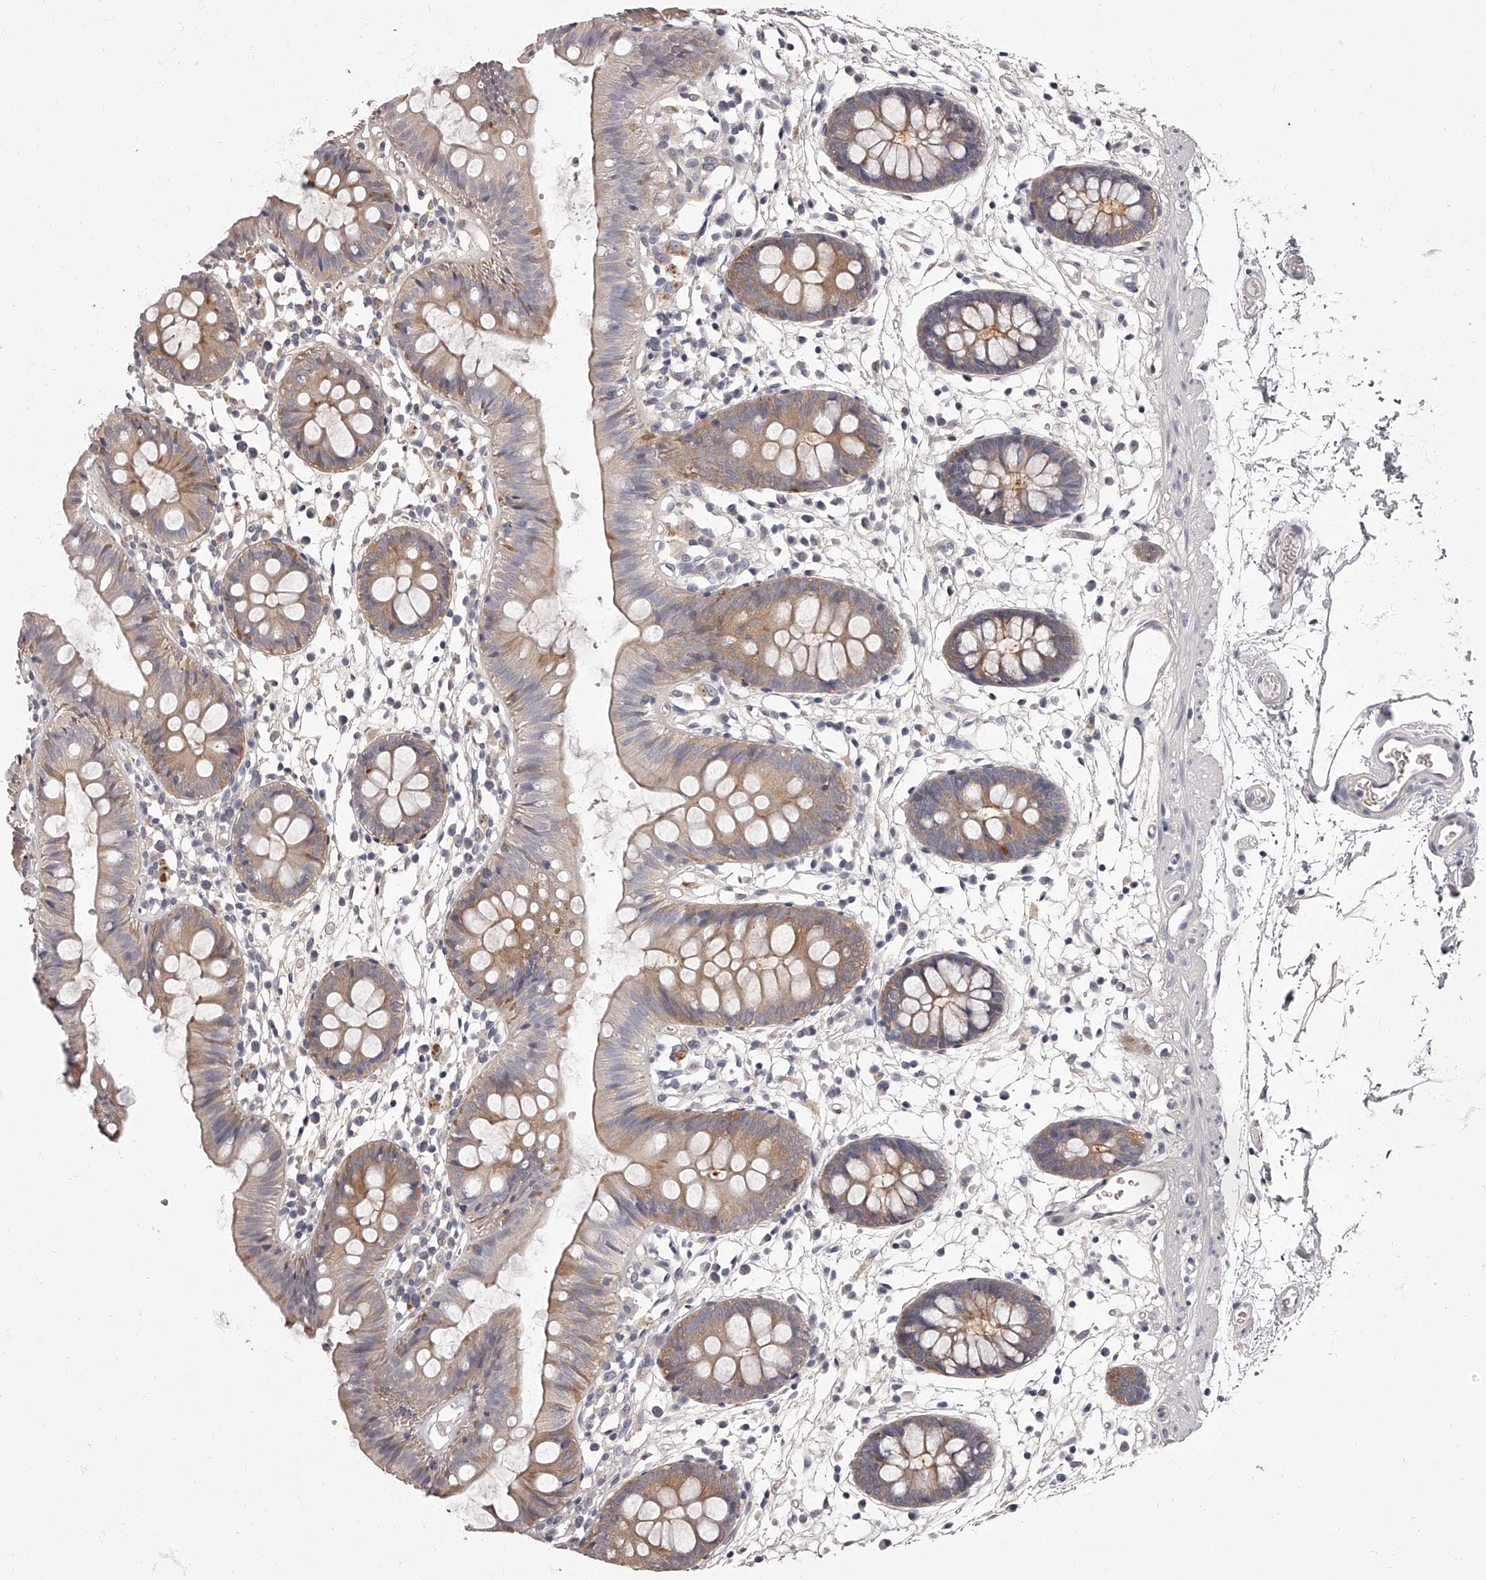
{"staining": {"intensity": "negative", "quantity": "none", "location": "none"}, "tissue": "colon", "cell_type": "Endothelial cells", "image_type": "normal", "snomed": [{"axis": "morphology", "description": "Normal tissue, NOS"}, {"axis": "topography", "description": "Colon"}], "caption": "Micrograph shows no protein expression in endothelial cells of normal colon. (DAB immunohistochemistry visualized using brightfield microscopy, high magnification).", "gene": "APEH", "patient": {"sex": "male", "age": 56}}